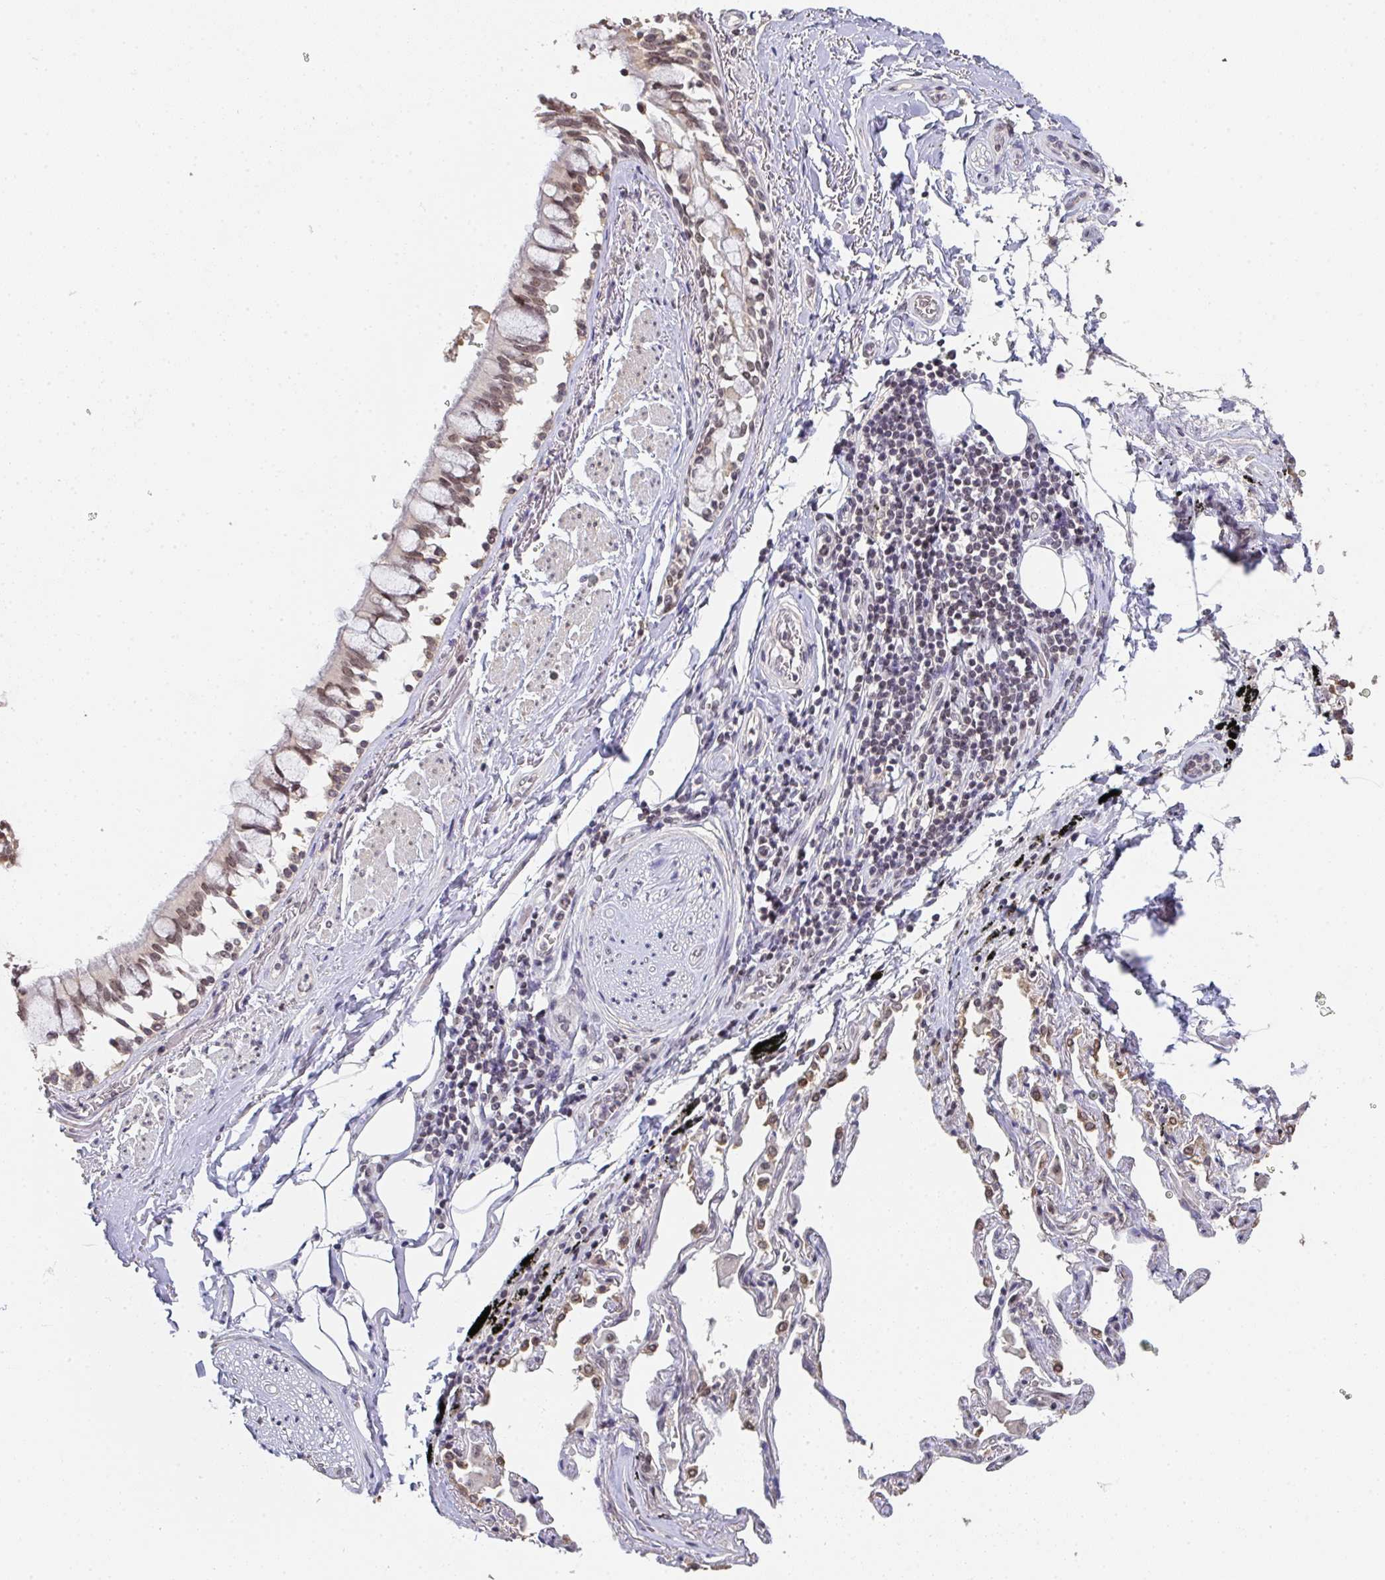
{"staining": {"intensity": "moderate", "quantity": ">75%", "location": "nuclear"}, "tissue": "bronchus", "cell_type": "Respiratory epithelial cells", "image_type": "normal", "snomed": [{"axis": "morphology", "description": "Normal tissue, NOS"}, {"axis": "topography", "description": "Bronchus"}], "caption": "Protein analysis of unremarkable bronchus exhibits moderate nuclear positivity in approximately >75% of respiratory epithelial cells.", "gene": "DKC1", "patient": {"sex": "male", "age": 70}}